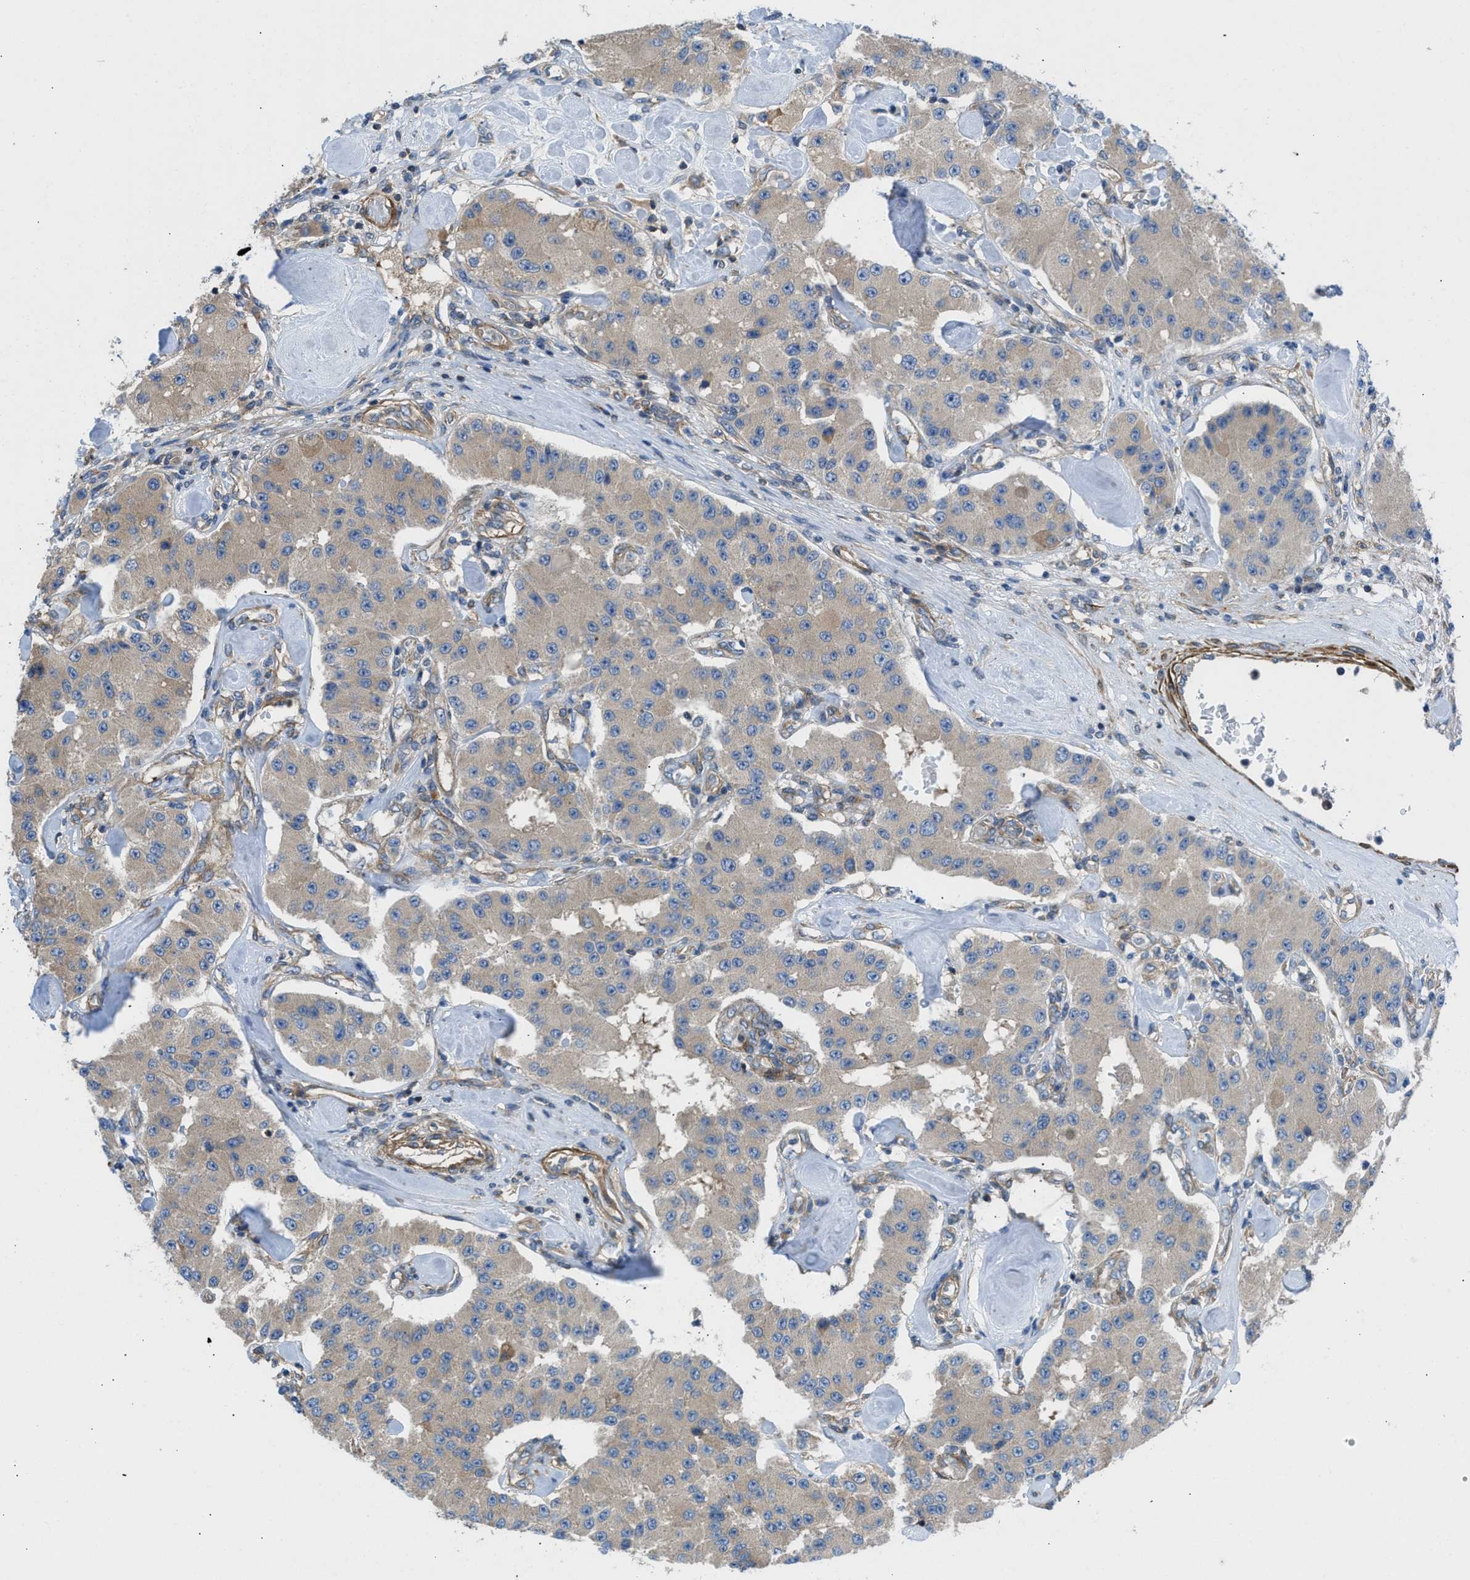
{"staining": {"intensity": "weak", "quantity": ">75%", "location": "cytoplasmic/membranous"}, "tissue": "carcinoid", "cell_type": "Tumor cells", "image_type": "cancer", "snomed": [{"axis": "morphology", "description": "Carcinoid, malignant, NOS"}, {"axis": "topography", "description": "Pancreas"}], "caption": "This is a histology image of immunohistochemistry (IHC) staining of malignant carcinoid, which shows weak expression in the cytoplasmic/membranous of tumor cells.", "gene": "CHKB", "patient": {"sex": "male", "age": 41}}